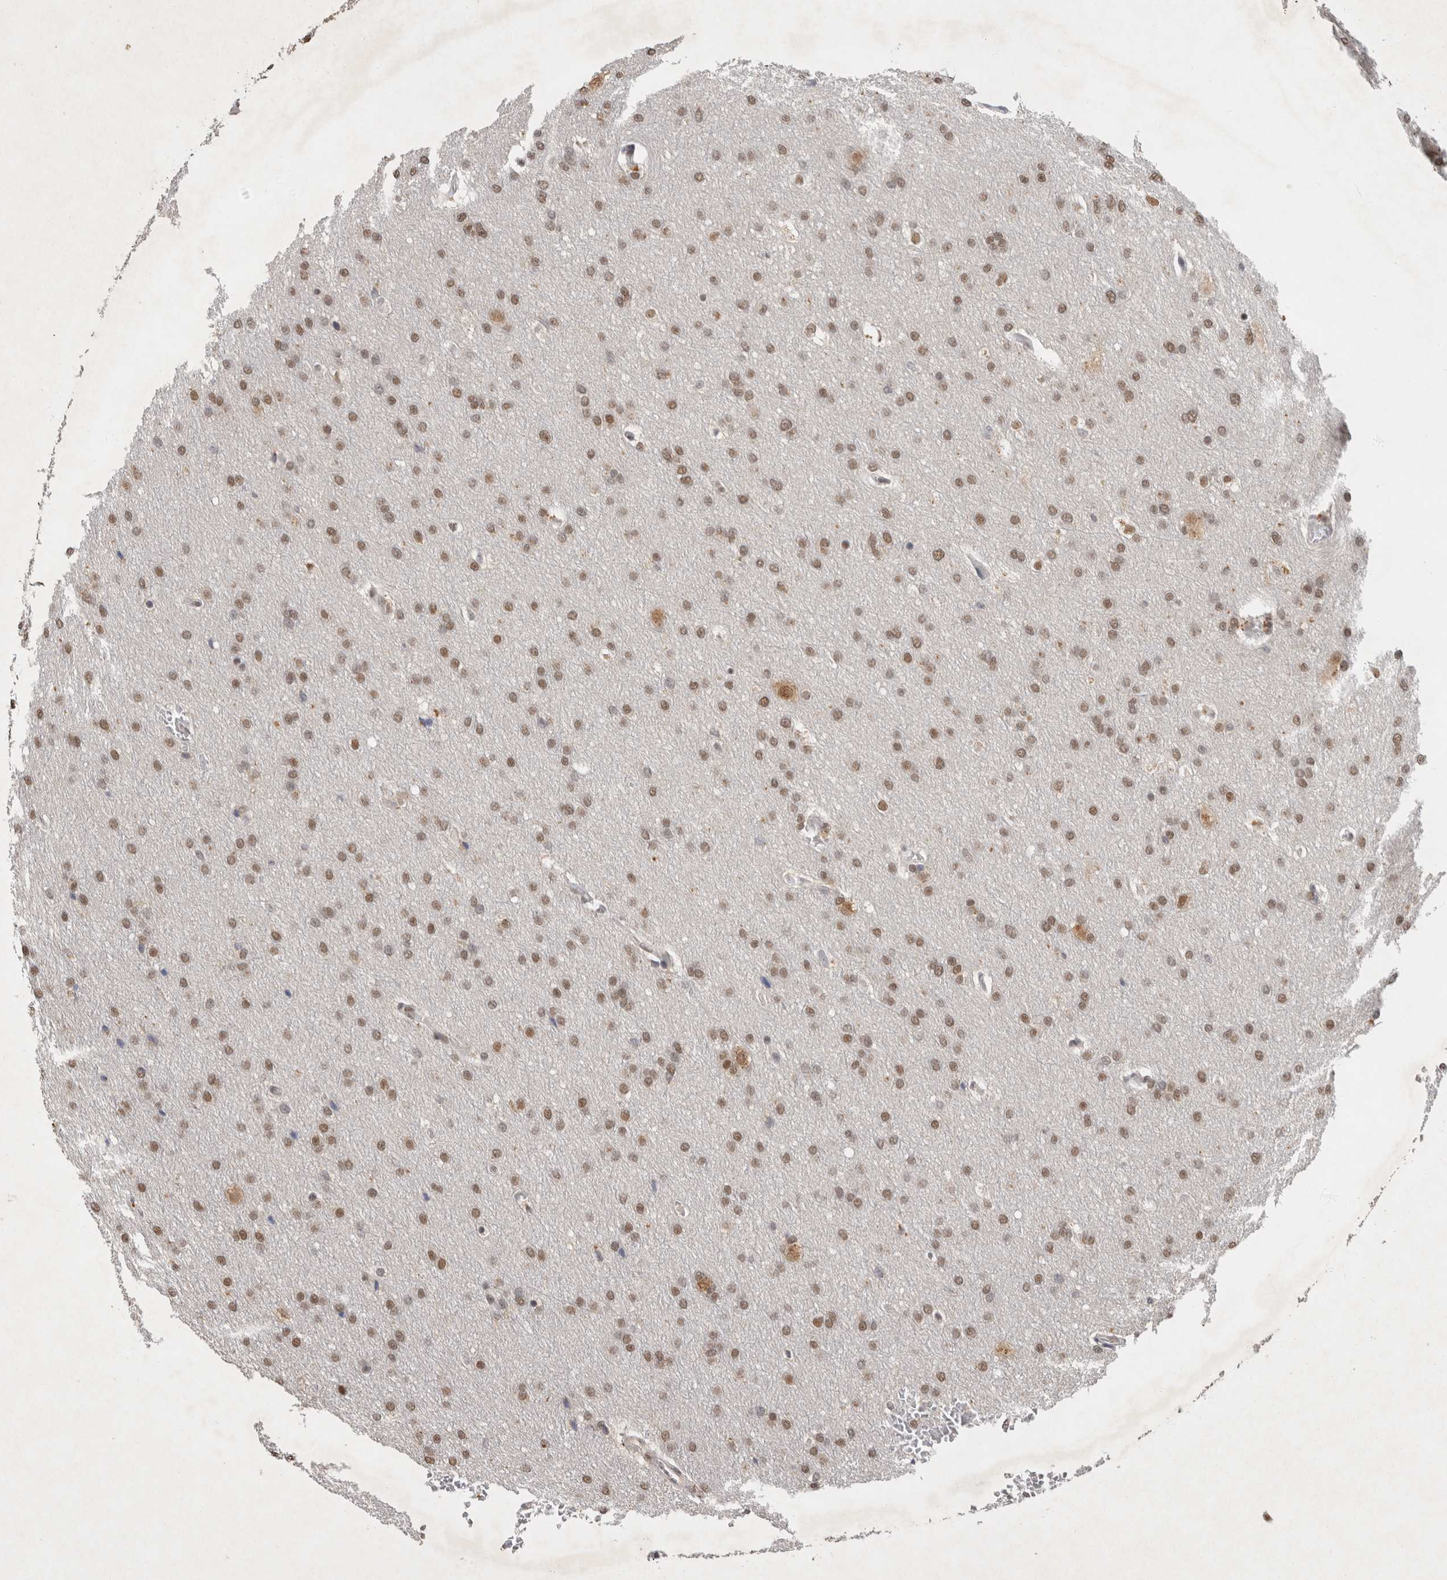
{"staining": {"intensity": "moderate", "quantity": ">75%", "location": "nuclear"}, "tissue": "glioma", "cell_type": "Tumor cells", "image_type": "cancer", "snomed": [{"axis": "morphology", "description": "Glioma, malignant, Low grade"}, {"axis": "topography", "description": "Brain"}], "caption": "A micrograph showing moderate nuclear positivity in approximately >75% of tumor cells in low-grade glioma (malignant), as visualized by brown immunohistochemical staining.", "gene": "XRCC5", "patient": {"sex": "female", "age": 37}}